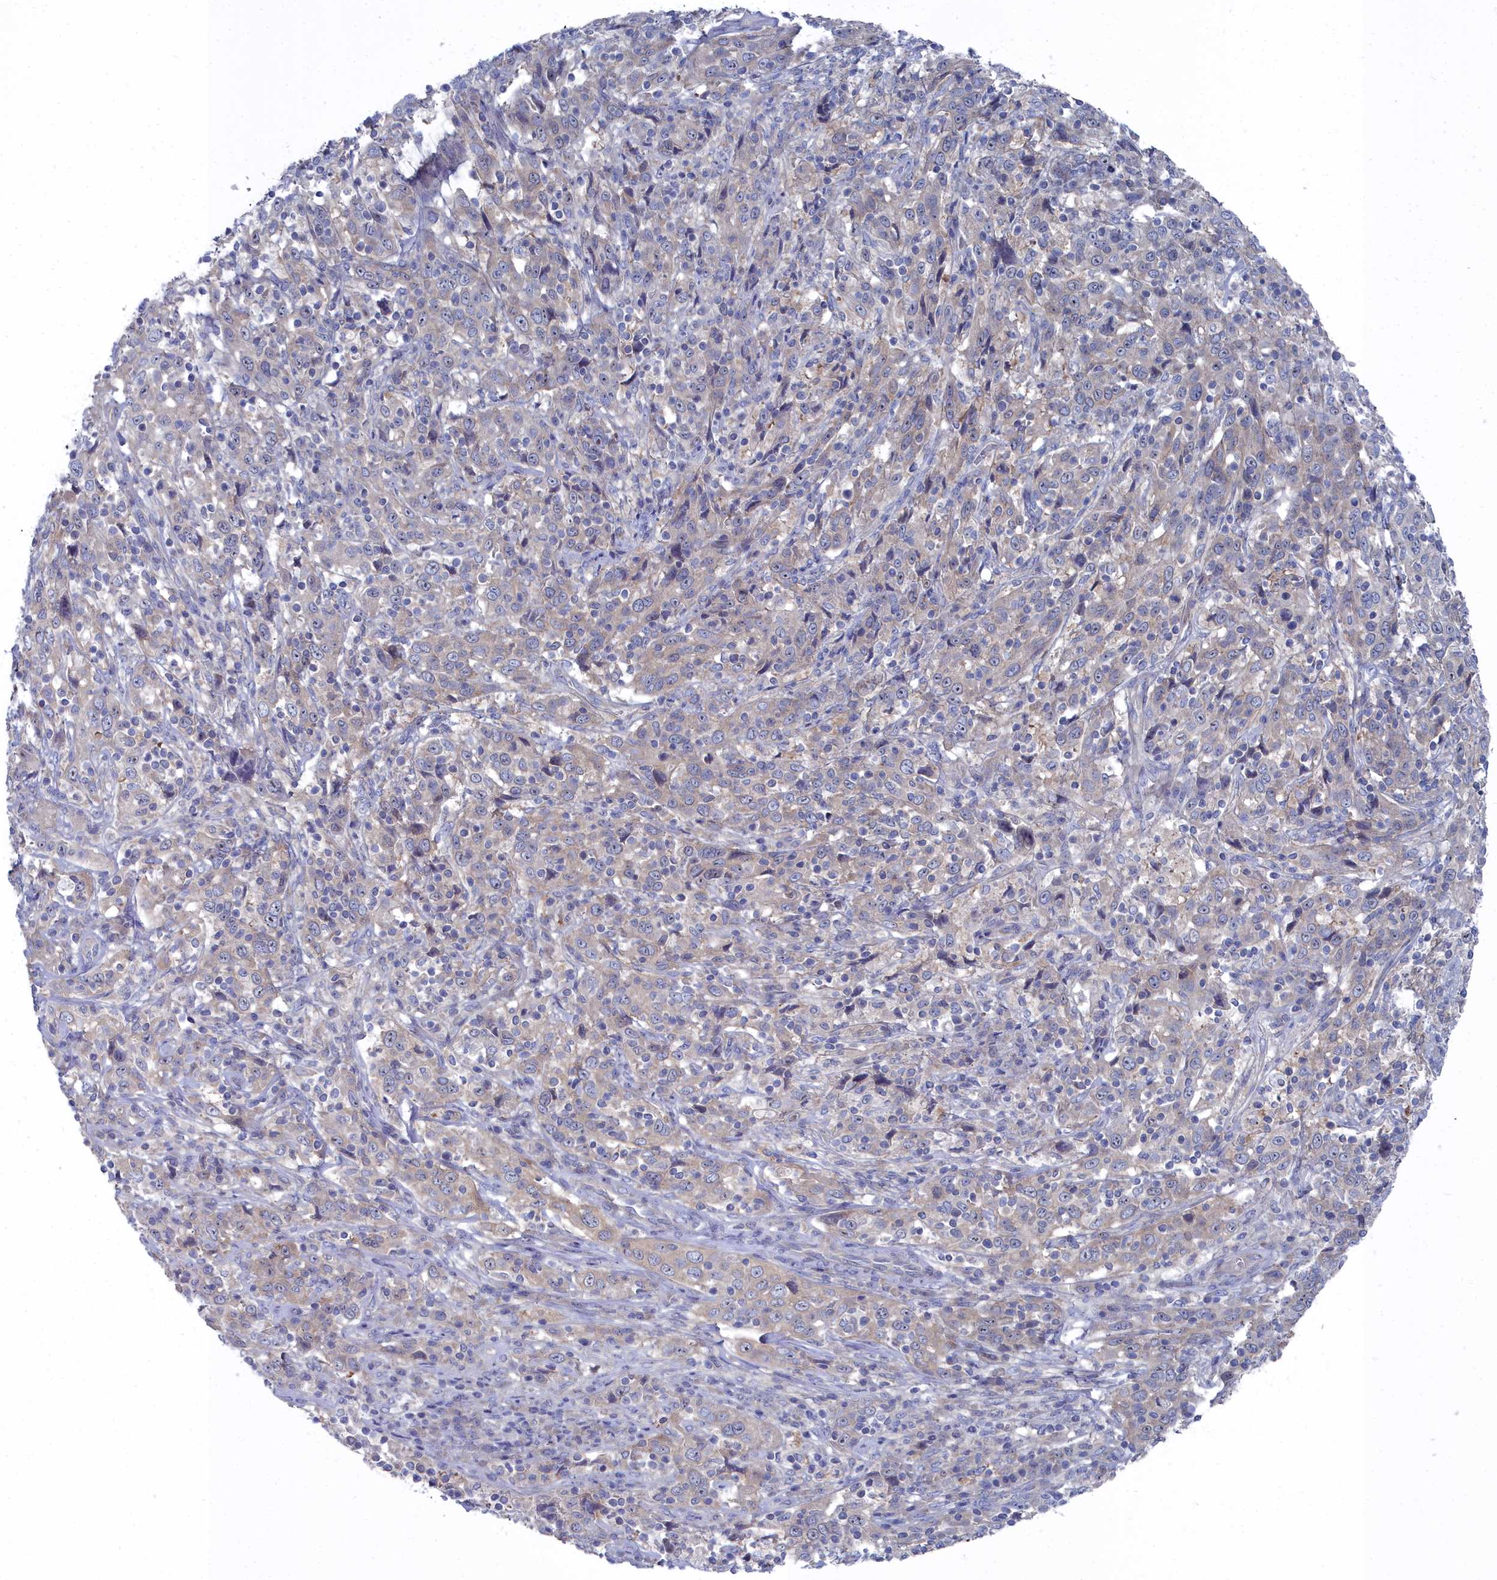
{"staining": {"intensity": "weak", "quantity": "25%-75%", "location": "cytoplasmic/membranous"}, "tissue": "cervical cancer", "cell_type": "Tumor cells", "image_type": "cancer", "snomed": [{"axis": "morphology", "description": "Squamous cell carcinoma, NOS"}, {"axis": "topography", "description": "Cervix"}], "caption": "Immunohistochemical staining of cervical cancer exhibits low levels of weak cytoplasmic/membranous protein positivity in approximately 25%-75% of tumor cells.", "gene": "CCDC149", "patient": {"sex": "female", "age": 46}}